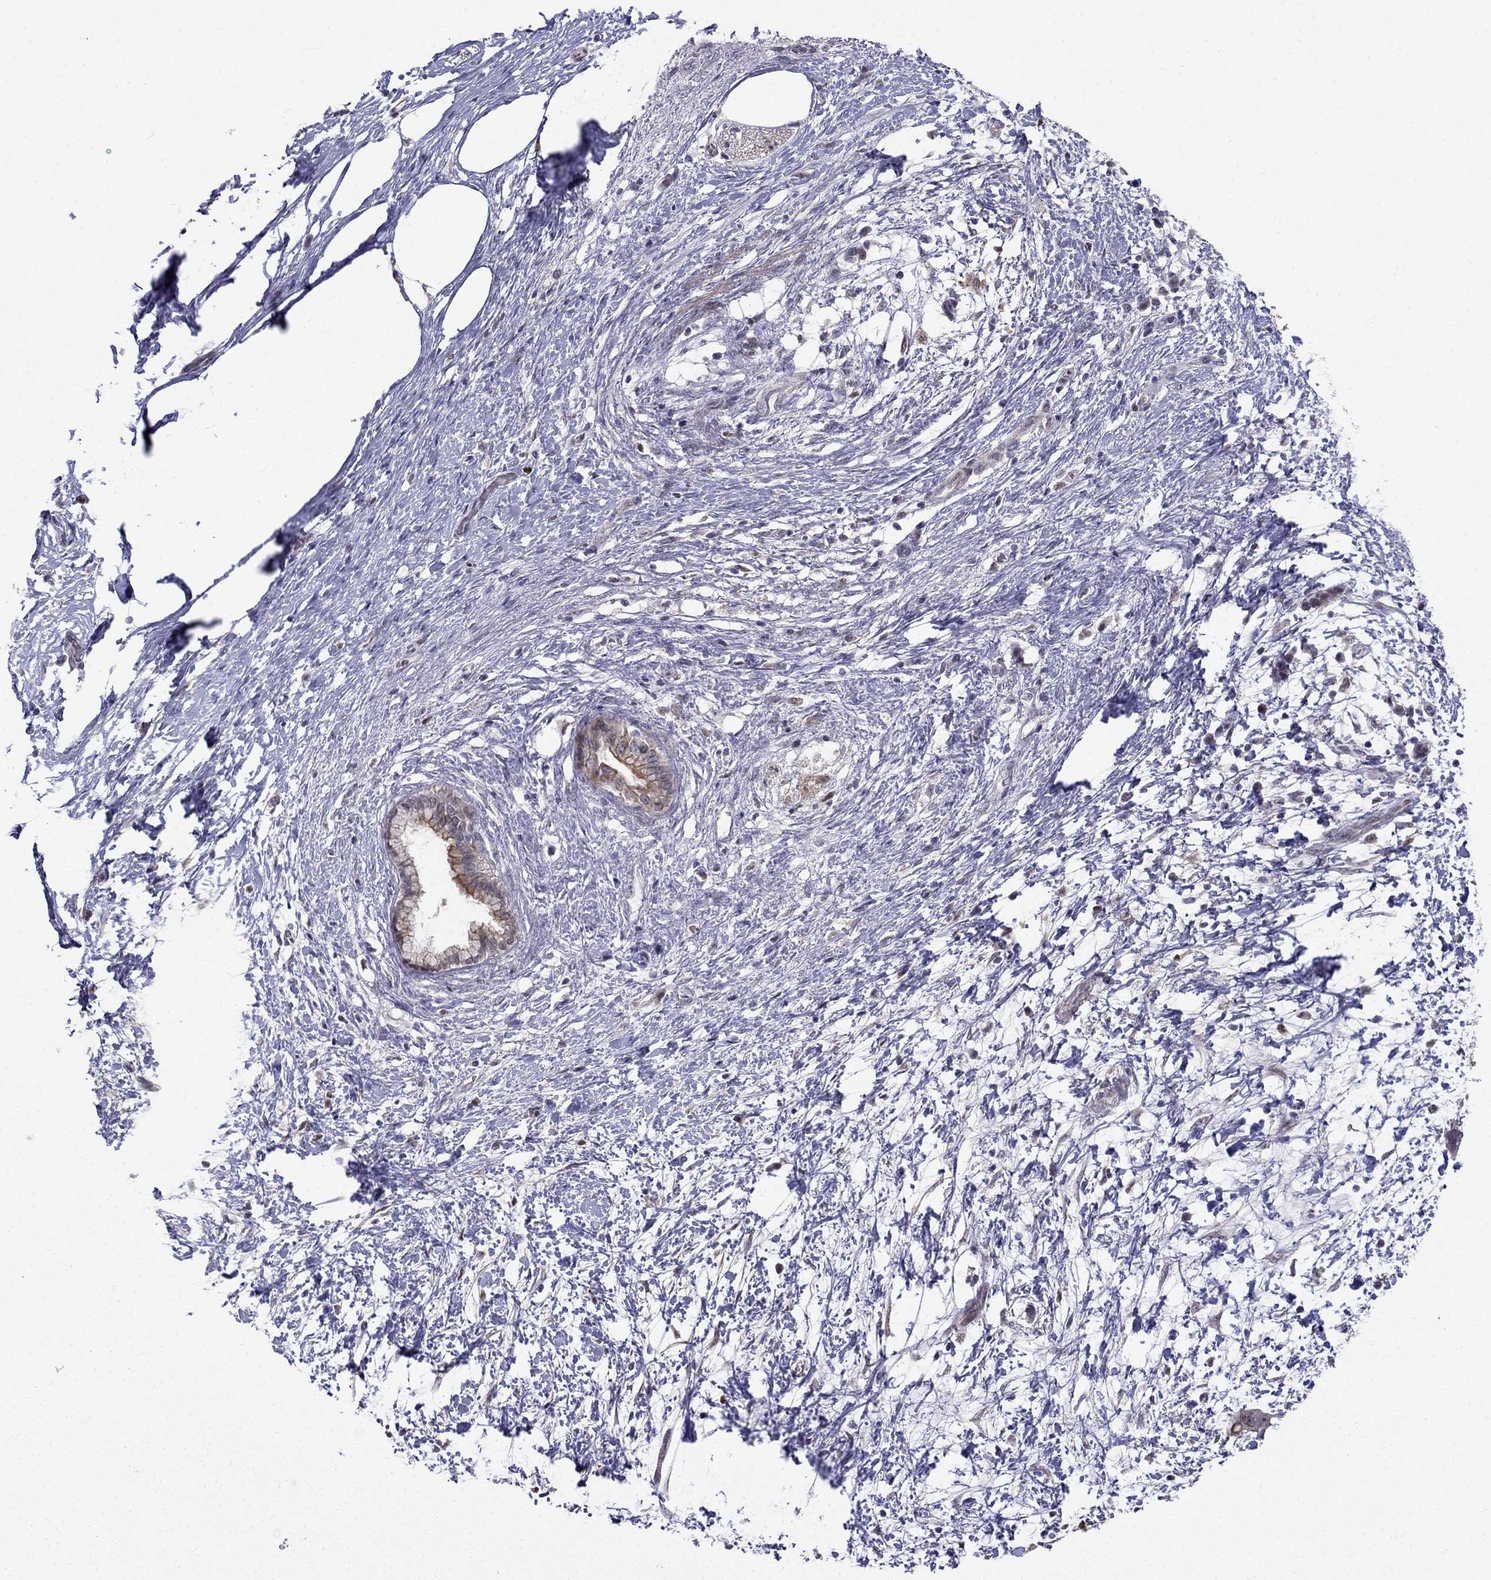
{"staining": {"intensity": "strong", "quantity": "<25%", "location": "cytoplasmic/membranous"}, "tissue": "pancreatic cancer", "cell_type": "Tumor cells", "image_type": "cancer", "snomed": [{"axis": "morphology", "description": "Adenocarcinoma, NOS"}, {"axis": "topography", "description": "Pancreas"}], "caption": "High-magnification brightfield microscopy of adenocarcinoma (pancreatic) stained with DAB (3,3'-diaminobenzidine) (brown) and counterstained with hematoxylin (blue). tumor cells exhibit strong cytoplasmic/membranous expression is present in about<25% of cells. Using DAB (brown) and hematoxylin (blue) stains, captured at high magnification using brightfield microscopy.", "gene": "LRRC39", "patient": {"sex": "female", "age": 72}}